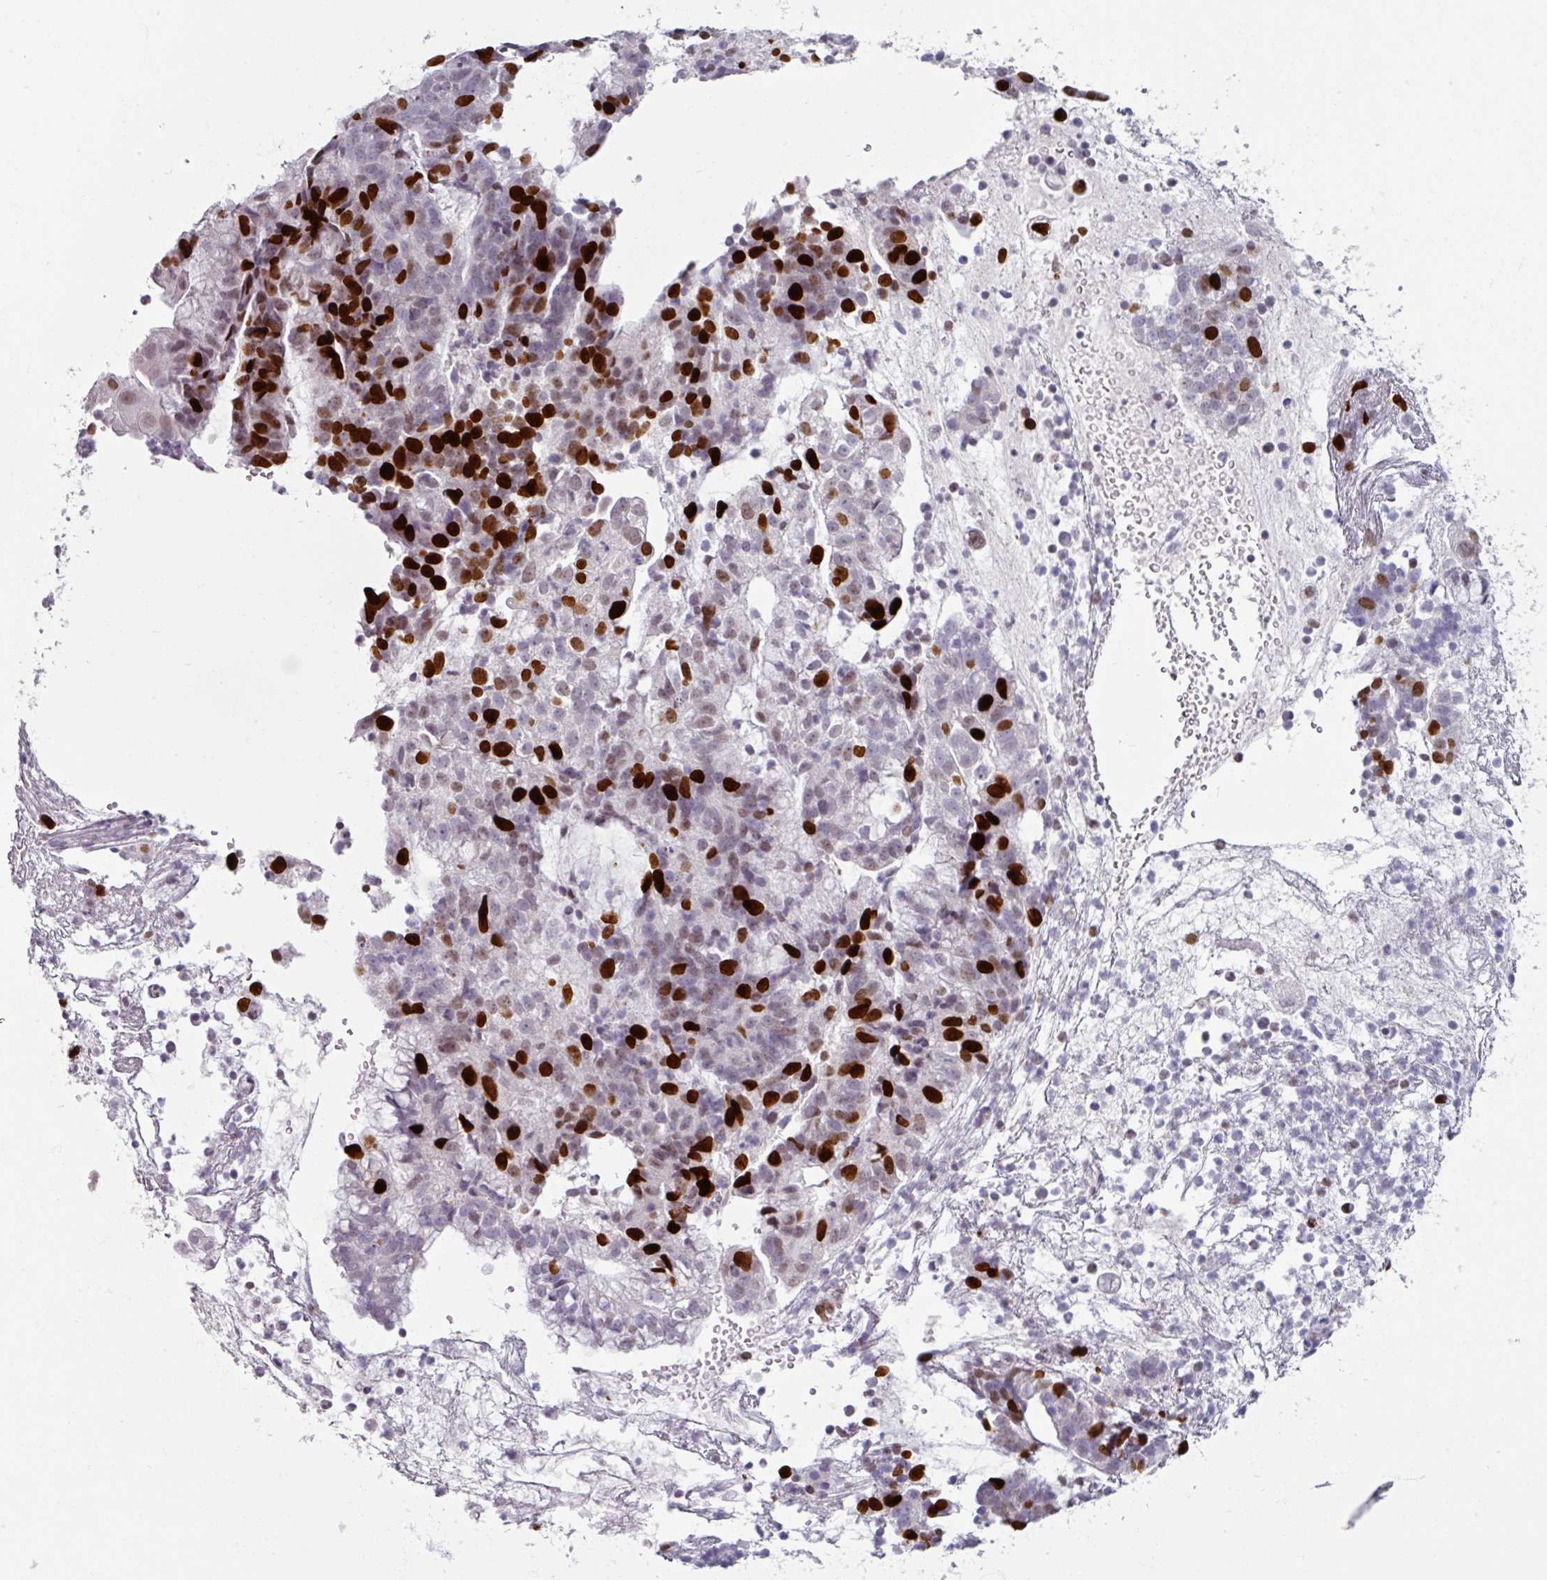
{"staining": {"intensity": "strong", "quantity": "25%-75%", "location": "nuclear"}, "tissue": "endometrial cancer", "cell_type": "Tumor cells", "image_type": "cancer", "snomed": [{"axis": "morphology", "description": "Adenocarcinoma, NOS"}, {"axis": "topography", "description": "Endometrium"}], "caption": "Human endometrial cancer stained with a brown dye demonstrates strong nuclear positive staining in approximately 25%-75% of tumor cells.", "gene": "ATAD2", "patient": {"sex": "female", "age": 76}}